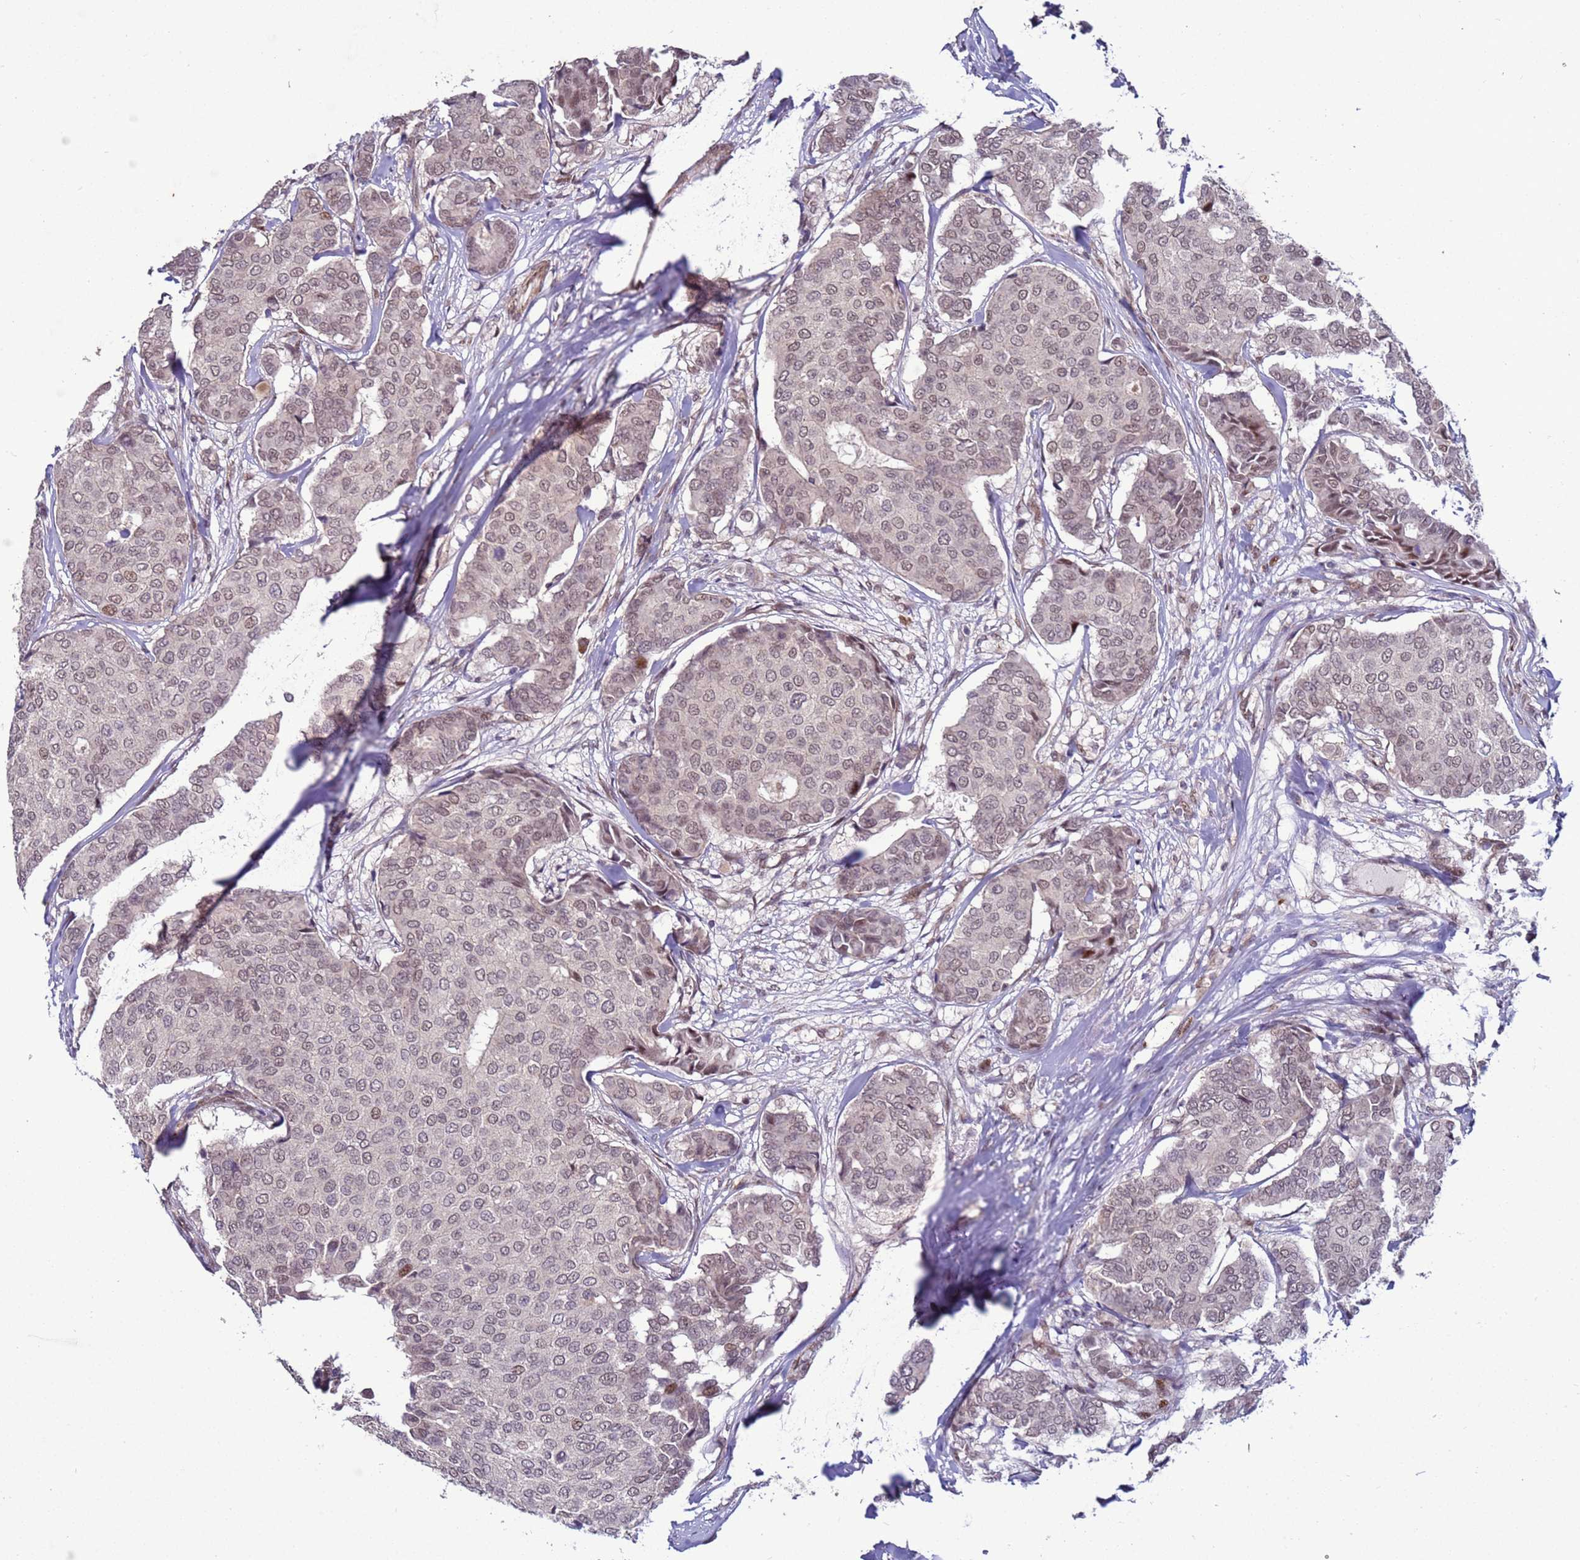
{"staining": {"intensity": "weak", "quantity": "25%-75%", "location": "nuclear"}, "tissue": "breast cancer", "cell_type": "Tumor cells", "image_type": "cancer", "snomed": [{"axis": "morphology", "description": "Duct carcinoma"}, {"axis": "topography", "description": "Breast"}], "caption": "High-magnification brightfield microscopy of breast cancer stained with DAB (brown) and counterstained with hematoxylin (blue). tumor cells exhibit weak nuclear positivity is appreciated in approximately25%-75% of cells.", "gene": "SHC3", "patient": {"sex": "female", "age": 75}}